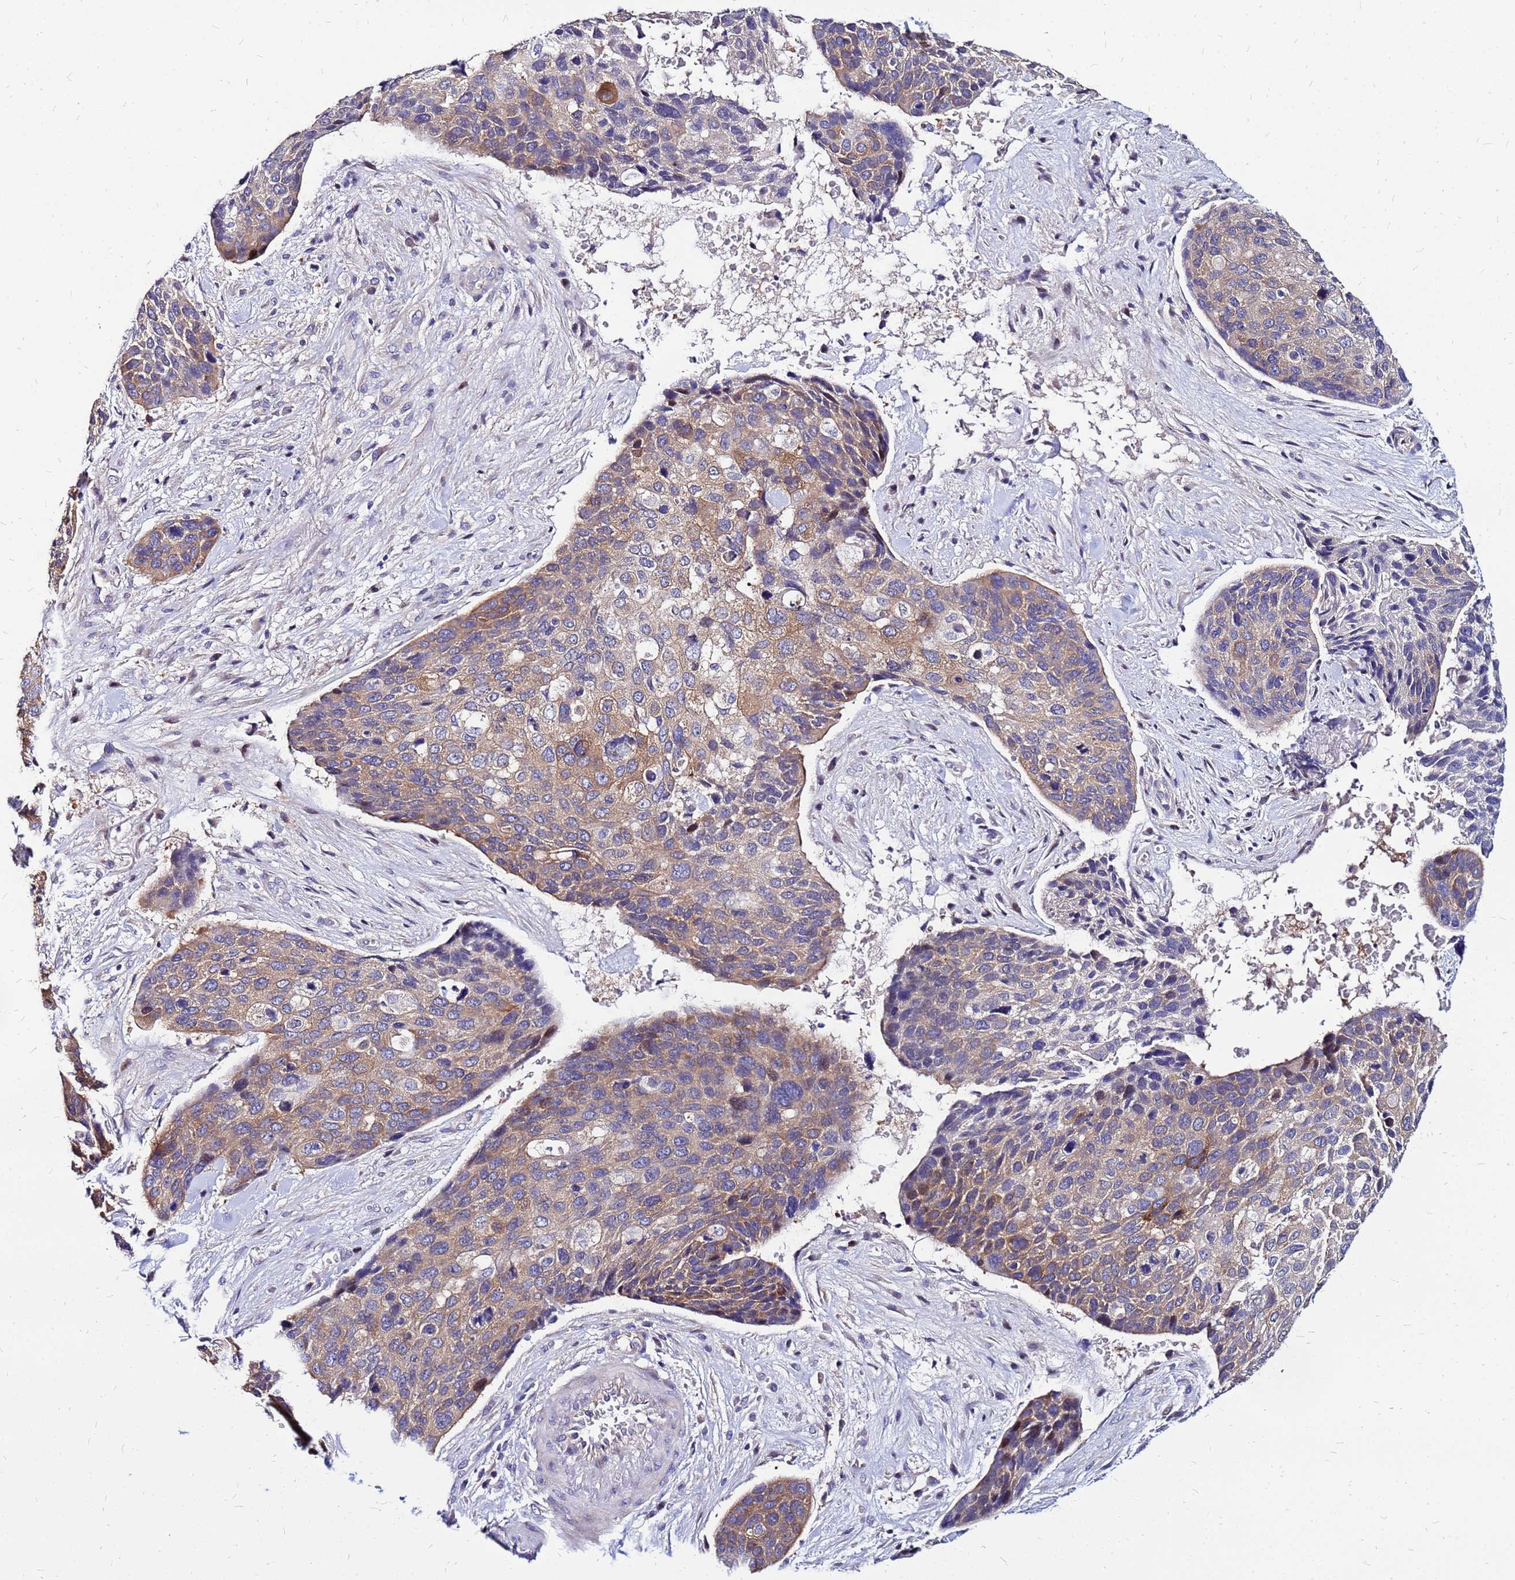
{"staining": {"intensity": "moderate", "quantity": "25%-75%", "location": "cytoplasmic/membranous"}, "tissue": "skin cancer", "cell_type": "Tumor cells", "image_type": "cancer", "snomed": [{"axis": "morphology", "description": "Basal cell carcinoma"}, {"axis": "topography", "description": "Skin"}], "caption": "Tumor cells reveal medium levels of moderate cytoplasmic/membranous positivity in approximately 25%-75% of cells in human skin cancer.", "gene": "ARHGEF5", "patient": {"sex": "female", "age": 74}}